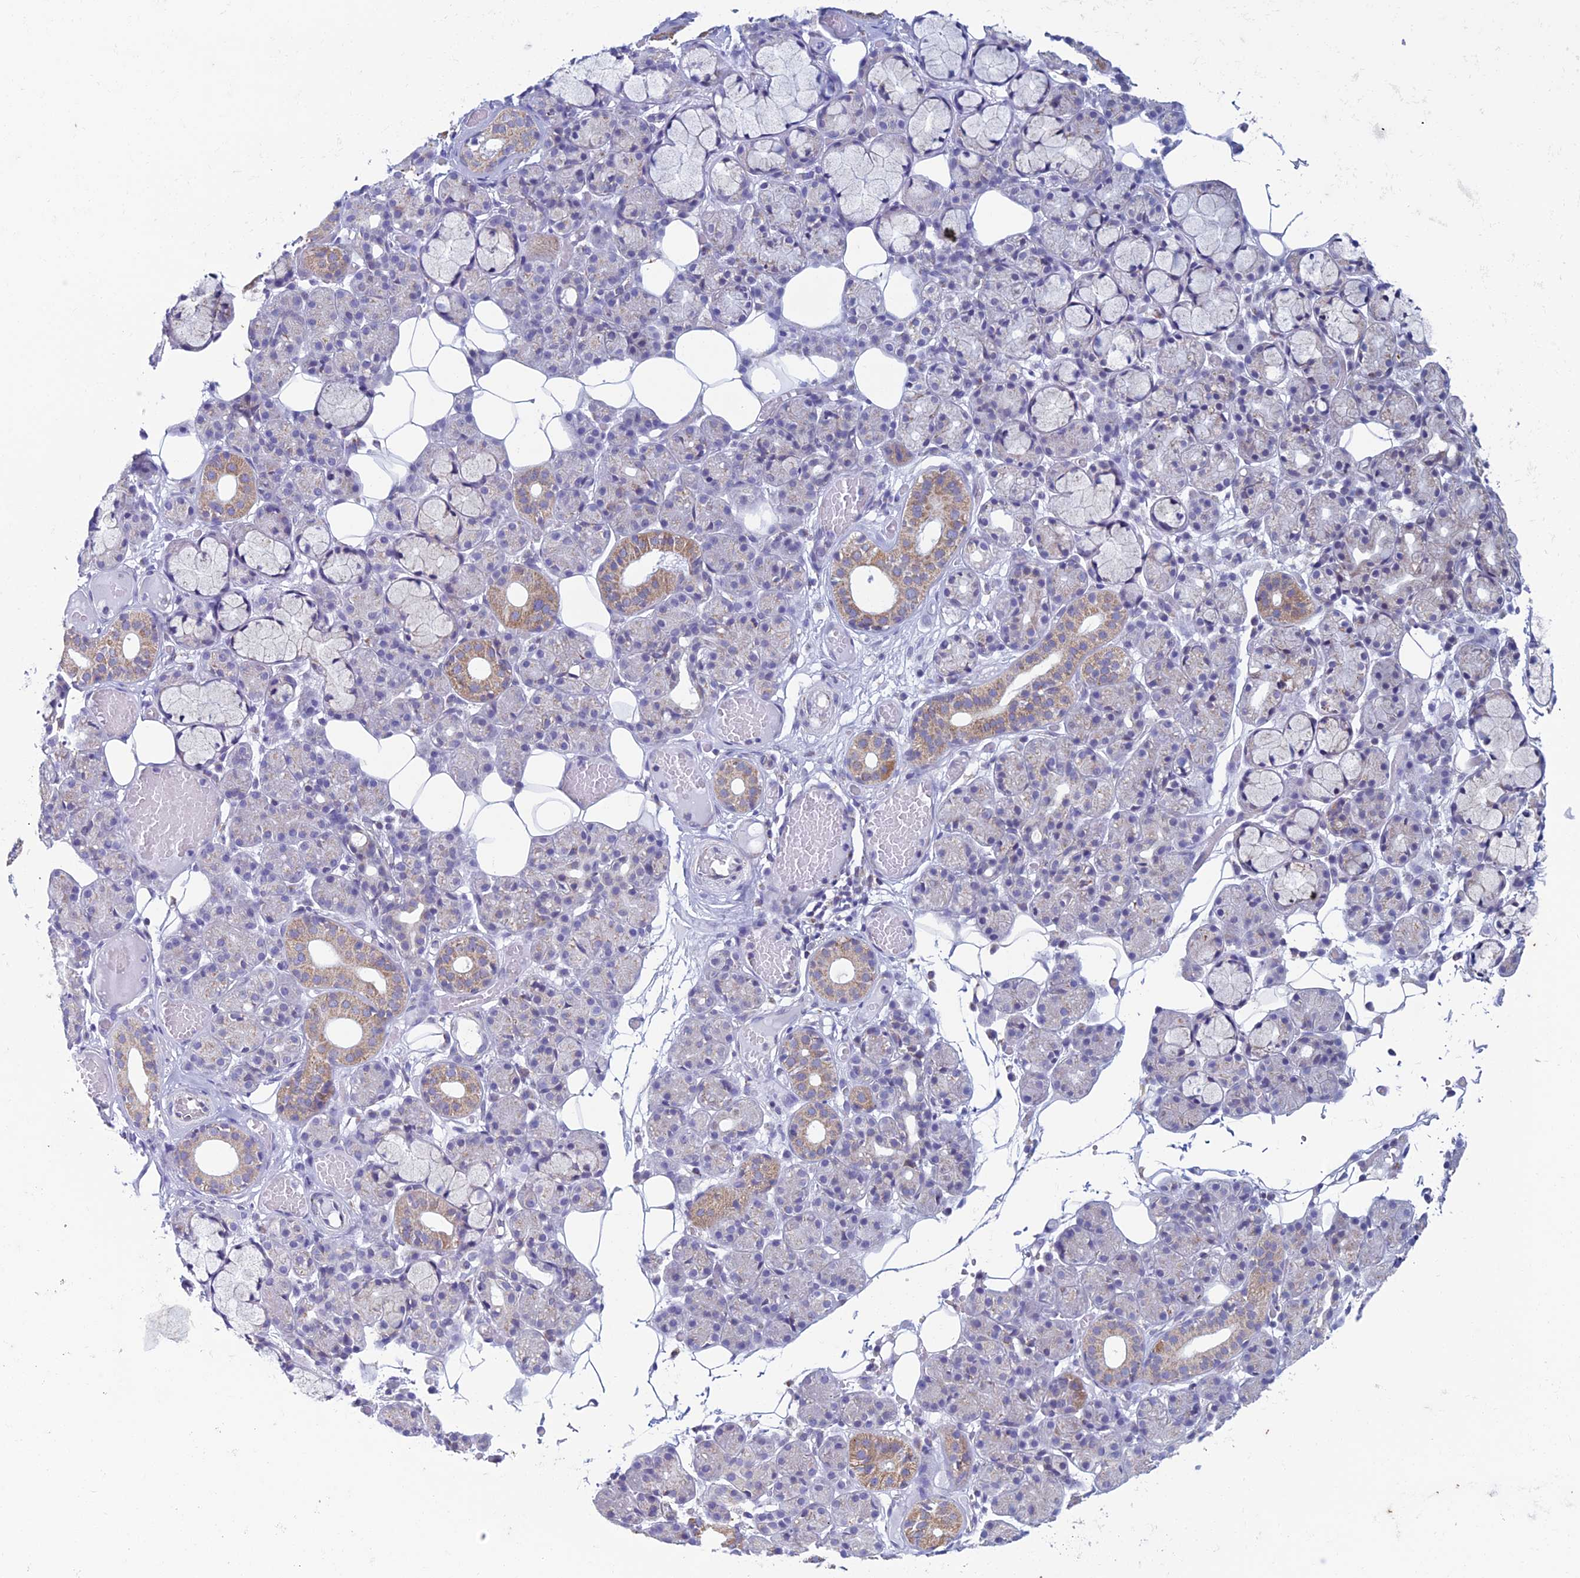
{"staining": {"intensity": "moderate", "quantity": "<25%", "location": "cytoplasmic/membranous"}, "tissue": "salivary gland", "cell_type": "Glandular cells", "image_type": "normal", "snomed": [{"axis": "morphology", "description": "Normal tissue, NOS"}, {"axis": "topography", "description": "Salivary gland"}], "caption": "Normal salivary gland shows moderate cytoplasmic/membranous expression in about <25% of glandular cells, visualized by immunohistochemistry. The staining was performed using DAB (3,3'-diaminobenzidine) to visualize the protein expression in brown, while the nuclei were stained in blue with hematoxylin (Magnification: 20x).", "gene": "ZNG1A", "patient": {"sex": "male", "age": 63}}